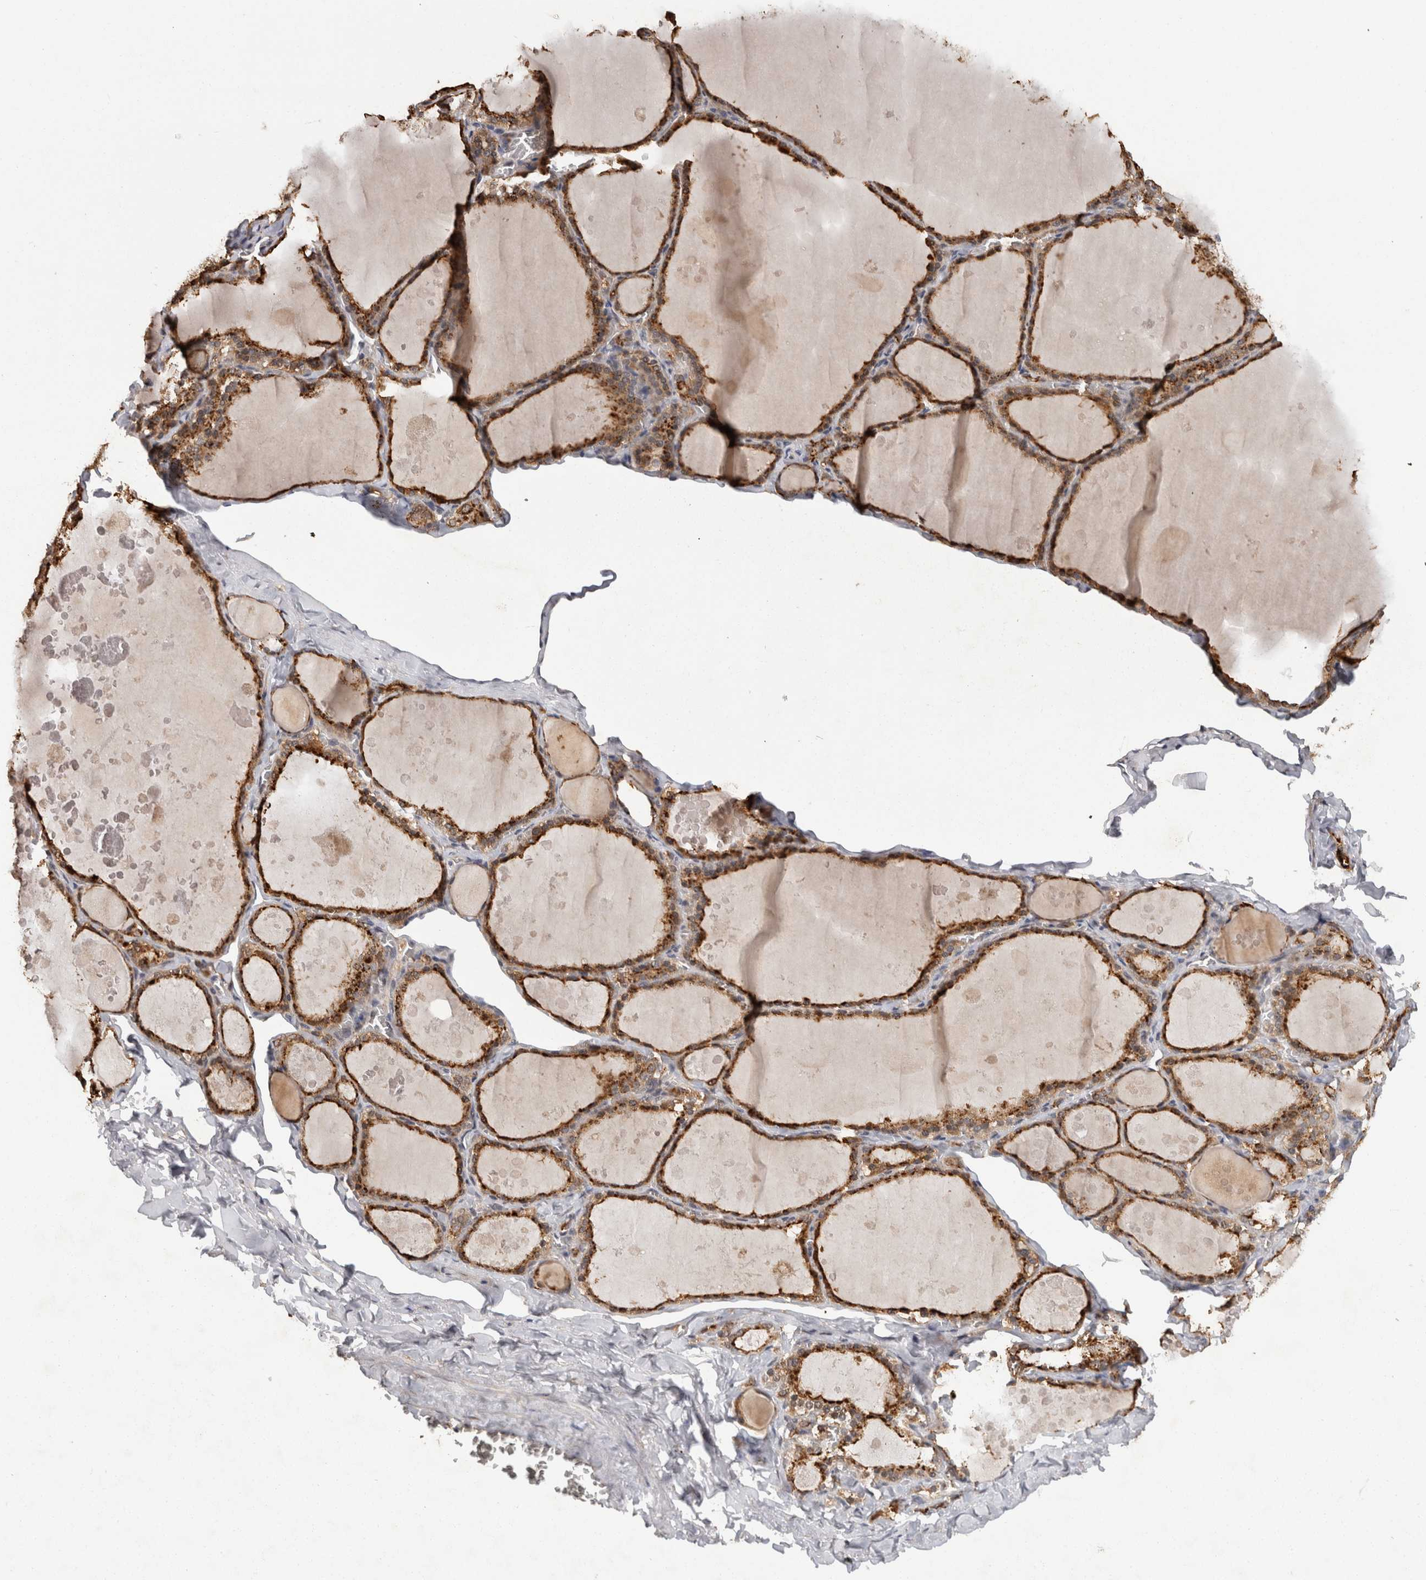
{"staining": {"intensity": "strong", "quantity": ">75%", "location": "cytoplasmic/membranous"}, "tissue": "thyroid gland", "cell_type": "Glandular cells", "image_type": "normal", "snomed": [{"axis": "morphology", "description": "Normal tissue, NOS"}, {"axis": "topography", "description": "Thyroid gland"}], "caption": "Glandular cells demonstrate high levels of strong cytoplasmic/membranous positivity in about >75% of cells in normal thyroid gland.", "gene": "ACAT2", "patient": {"sex": "male", "age": 56}}